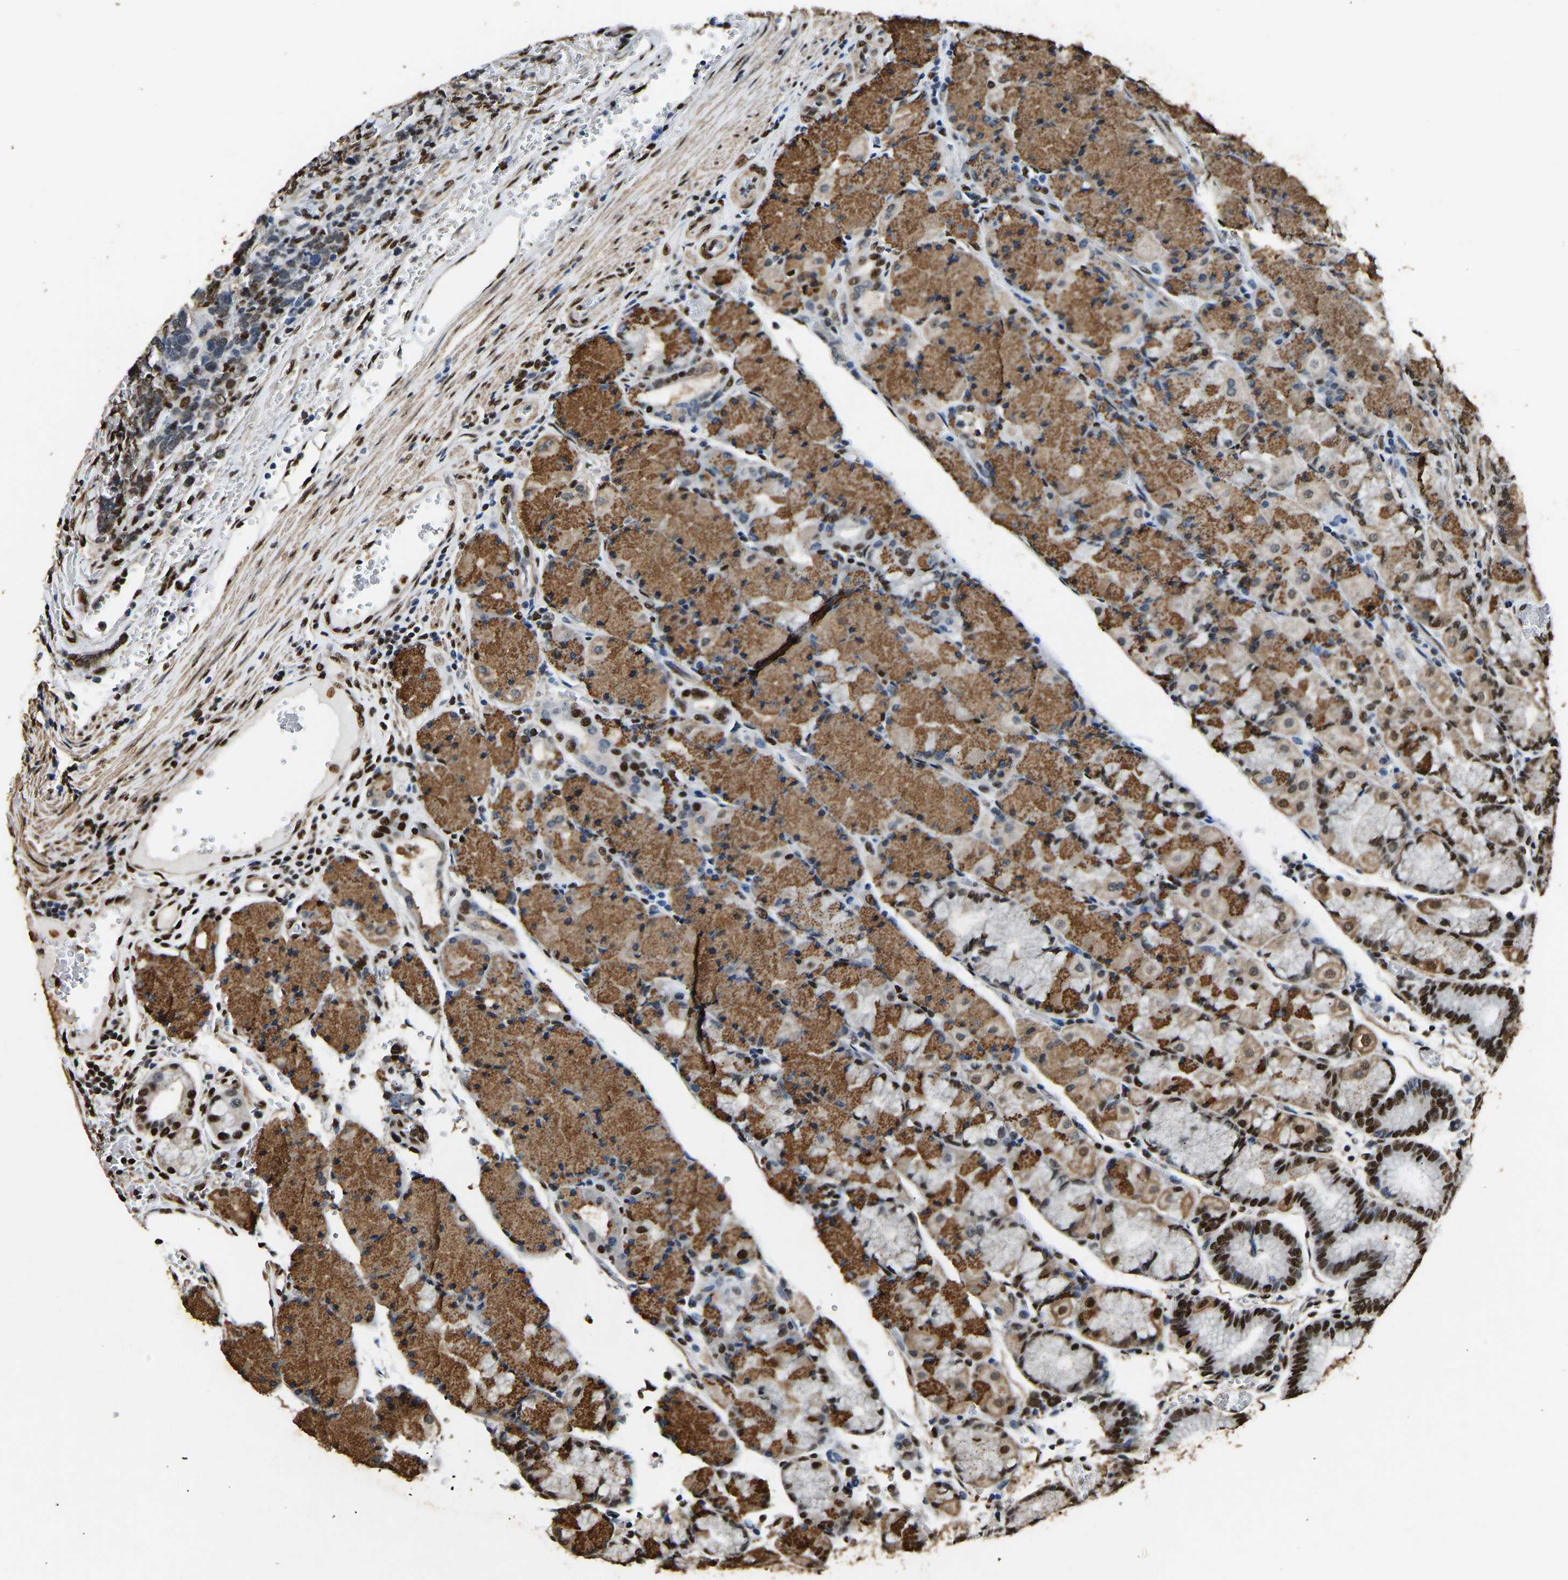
{"staining": {"intensity": "strong", "quantity": ">75%", "location": "cytoplasmic/membranous,nuclear"}, "tissue": "stomach", "cell_type": "Glandular cells", "image_type": "normal", "snomed": [{"axis": "morphology", "description": "Normal tissue, NOS"}, {"axis": "morphology", "description": "Carcinoid, malignant, NOS"}, {"axis": "topography", "description": "Stomach, upper"}], "caption": "Brown immunohistochemical staining in benign stomach exhibits strong cytoplasmic/membranous,nuclear staining in approximately >75% of glandular cells. The protein is stained brown, and the nuclei are stained in blue (DAB IHC with brightfield microscopy, high magnification).", "gene": "SAFB", "patient": {"sex": "male", "age": 39}}